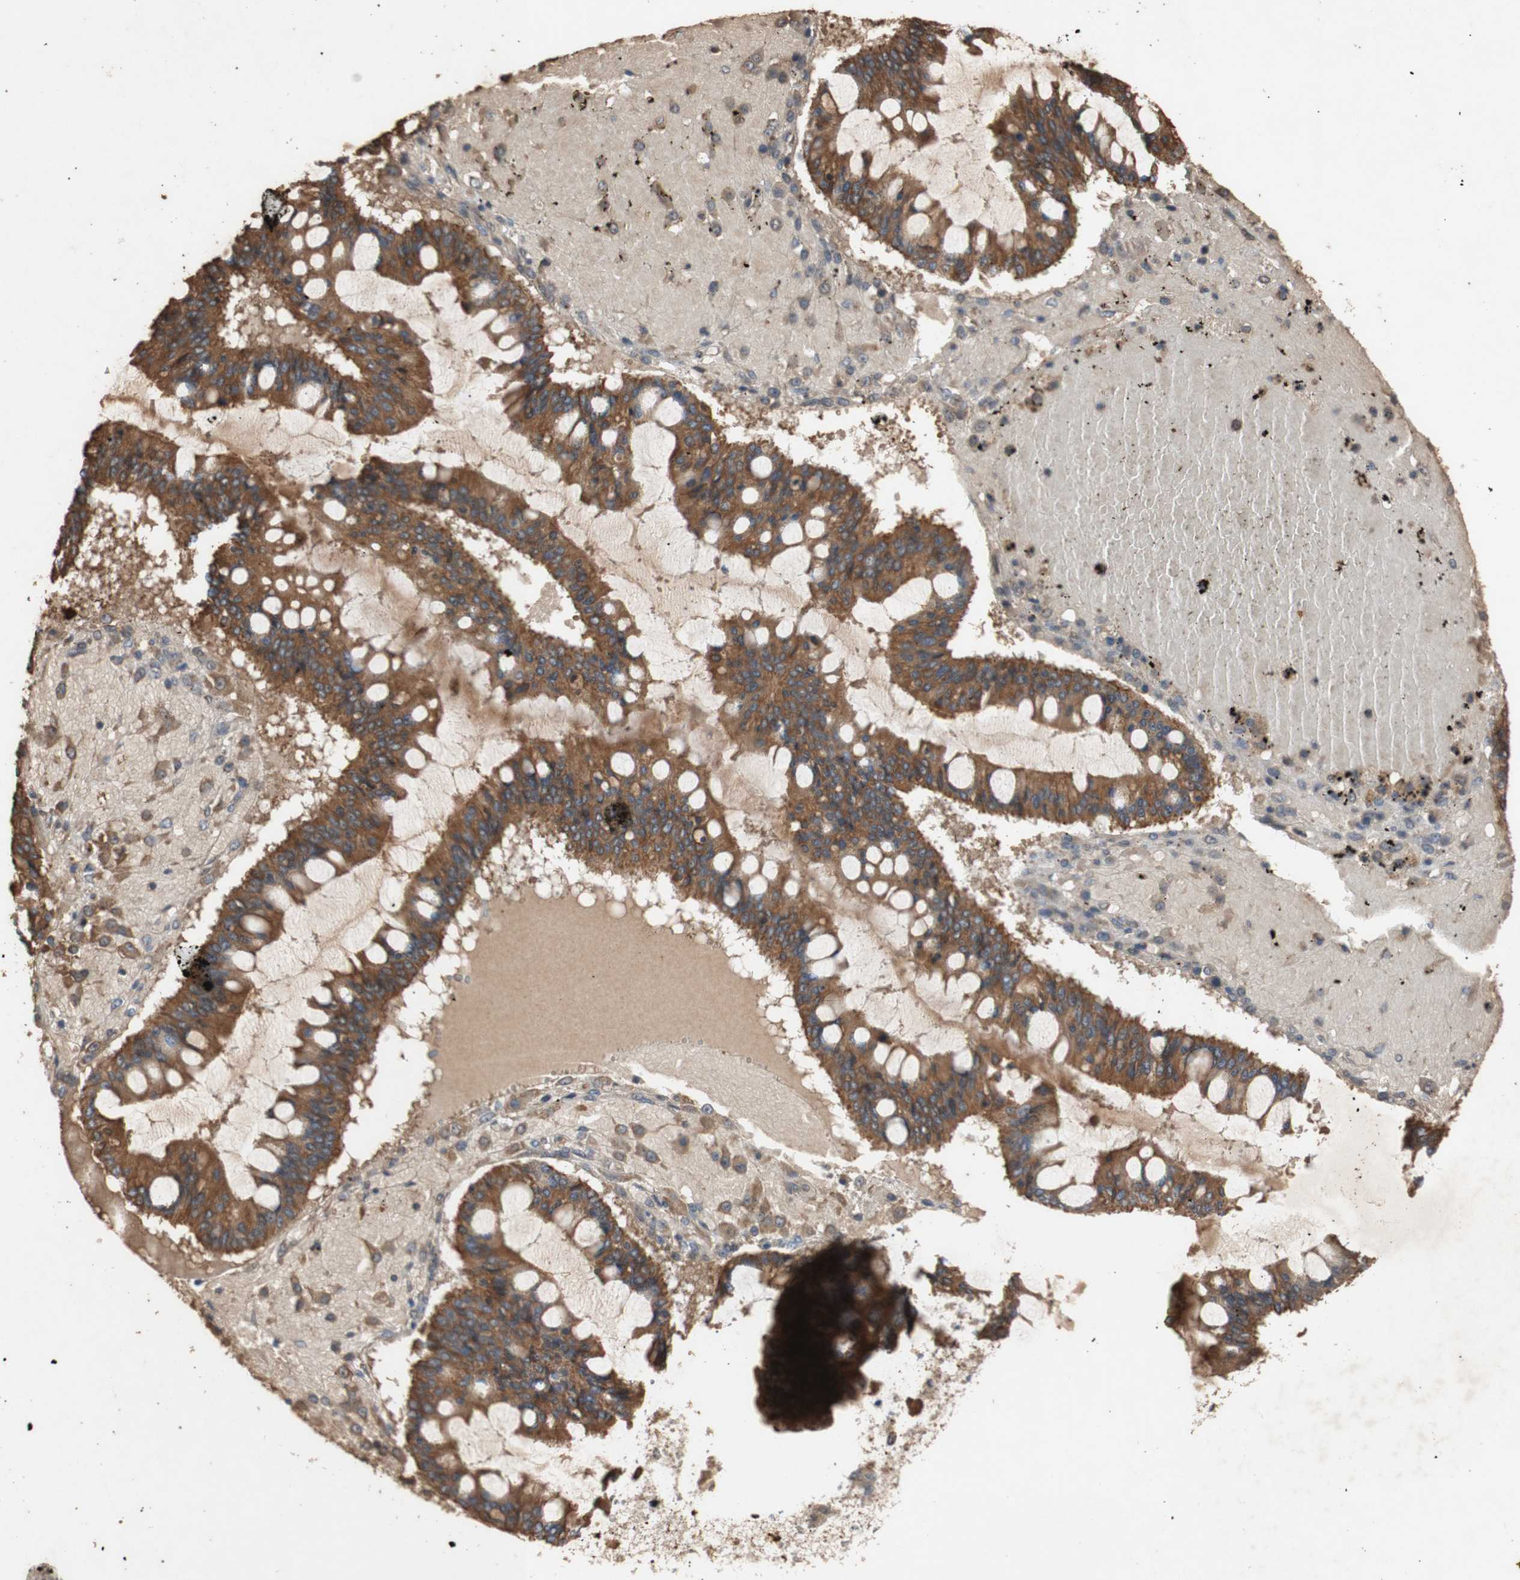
{"staining": {"intensity": "moderate", "quantity": ">75%", "location": "cytoplasmic/membranous"}, "tissue": "ovarian cancer", "cell_type": "Tumor cells", "image_type": "cancer", "snomed": [{"axis": "morphology", "description": "Cystadenocarcinoma, mucinous, NOS"}, {"axis": "topography", "description": "Ovary"}], "caption": "This photomicrograph shows IHC staining of human ovarian cancer, with medium moderate cytoplasmic/membranous staining in approximately >75% of tumor cells.", "gene": "PKN1", "patient": {"sex": "female", "age": 73}}